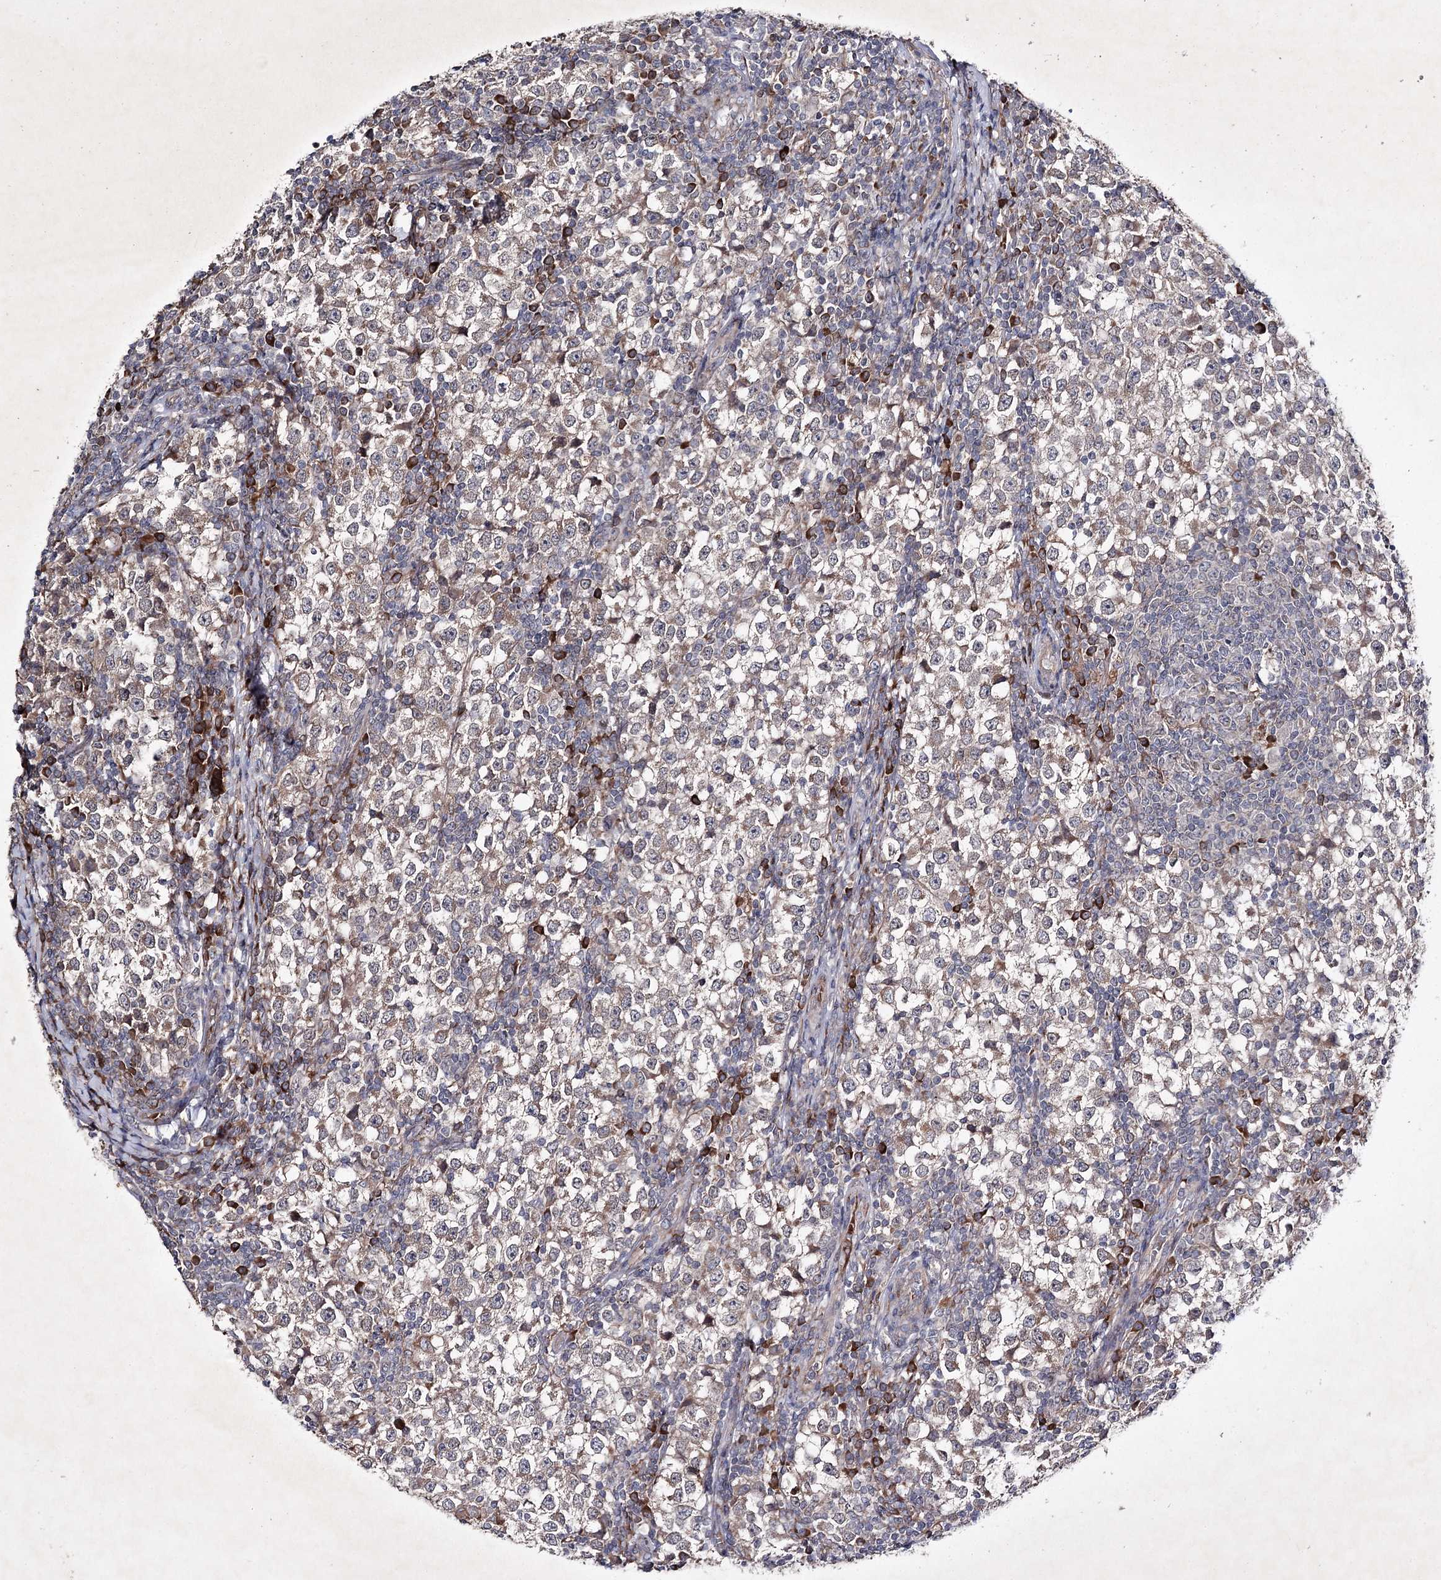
{"staining": {"intensity": "weak", "quantity": "25%-75%", "location": "cytoplasmic/membranous"}, "tissue": "testis cancer", "cell_type": "Tumor cells", "image_type": "cancer", "snomed": [{"axis": "morphology", "description": "Seminoma, NOS"}, {"axis": "topography", "description": "Testis"}], "caption": "IHC micrograph of testis cancer (seminoma) stained for a protein (brown), which exhibits low levels of weak cytoplasmic/membranous staining in approximately 25%-75% of tumor cells.", "gene": "ALG9", "patient": {"sex": "male", "age": 65}}